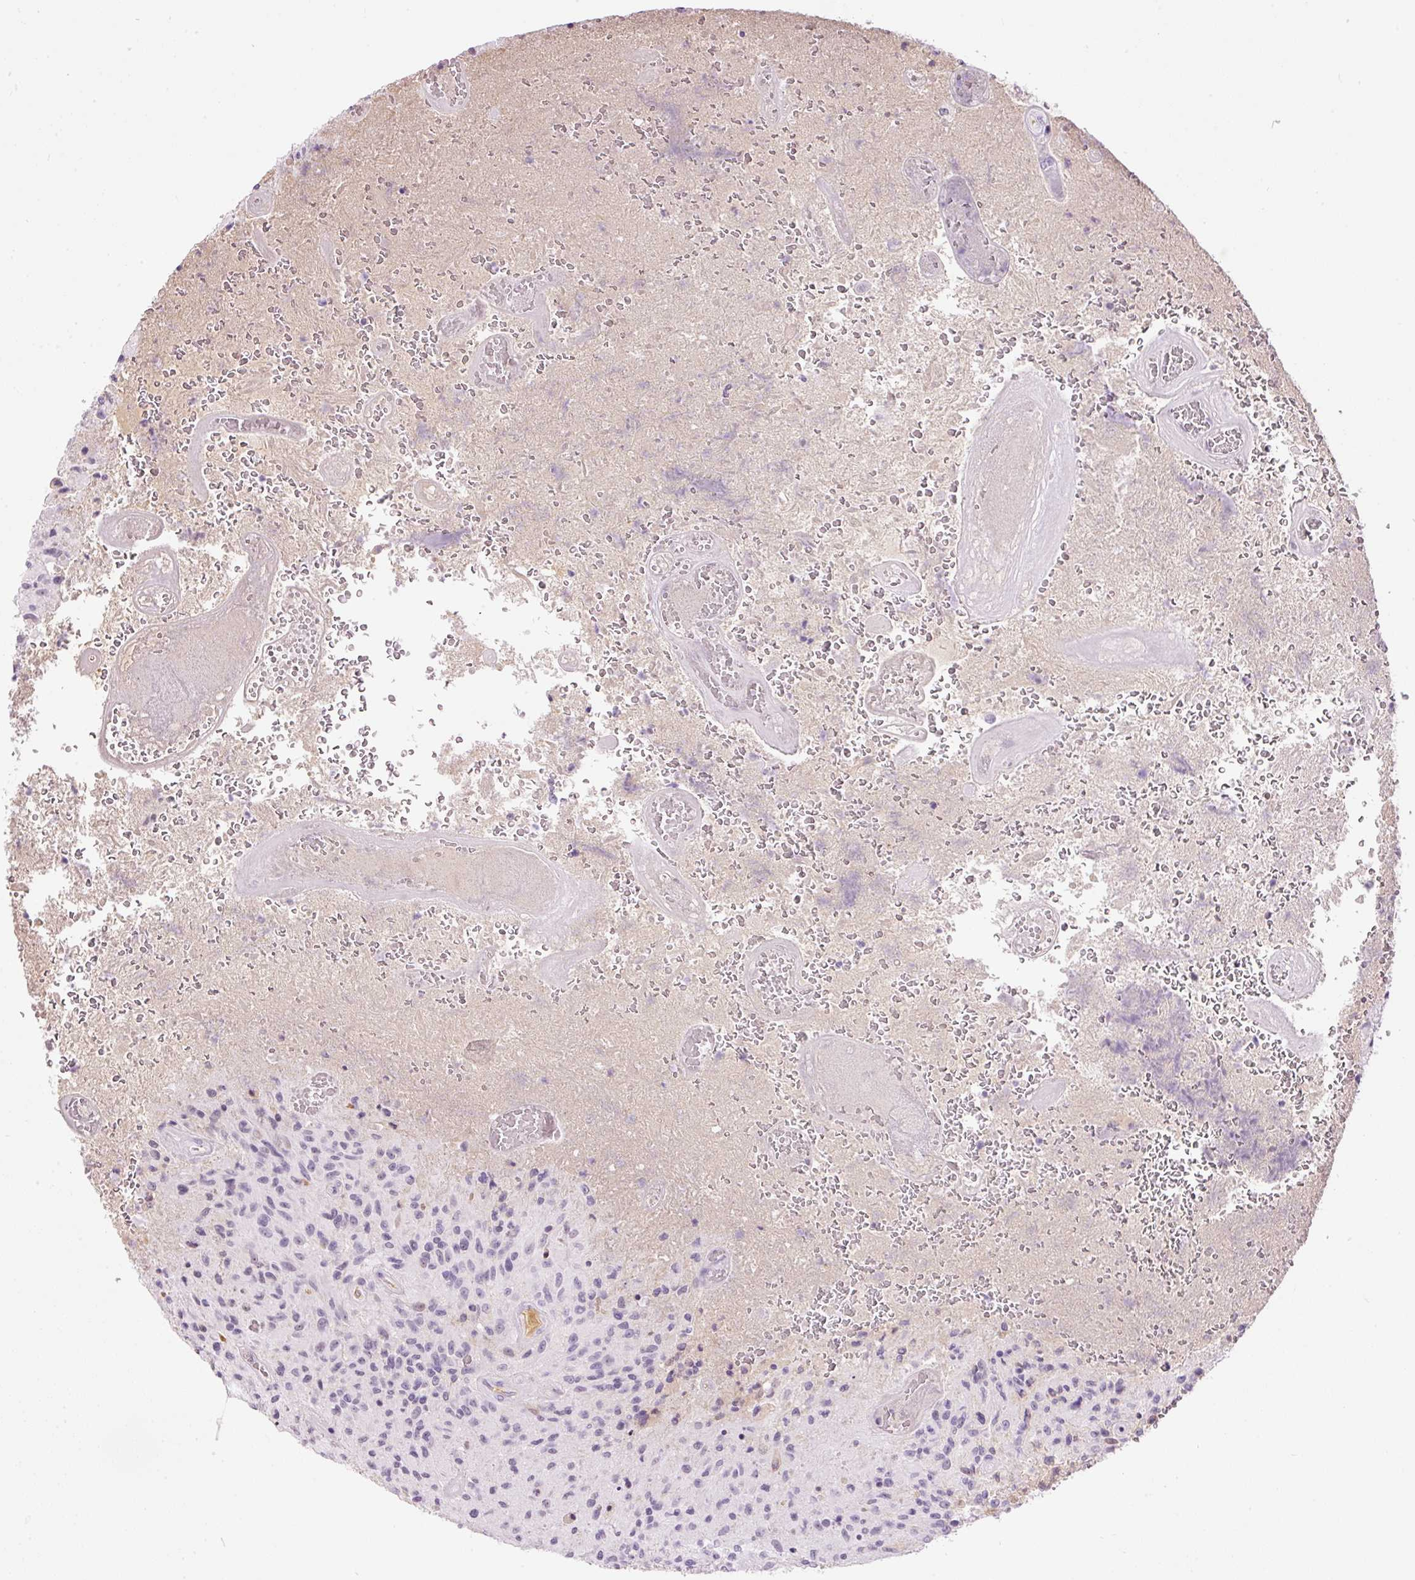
{"staining": {"intensity": "negative", "quantity": "none", "location": "none"}, "tissue": "glioma", "cell_type": "Tumor cells", "image_type": "cancer", "snomed": [{"axis": "morphology", "description": "Normal tissue, NOS"}, {"axis": "morphology", "description": "Glioma, malignant, High grade"}, {"axis": "topography", "description": "Cerebral cortex"}], "caption": "Human malignant glioma (high-grade) stained for a protein using IHC demonstrates no positivity in tumor cells.", "gene": "PRPF38B", "patient": {"sex": "male", "age": 56}}